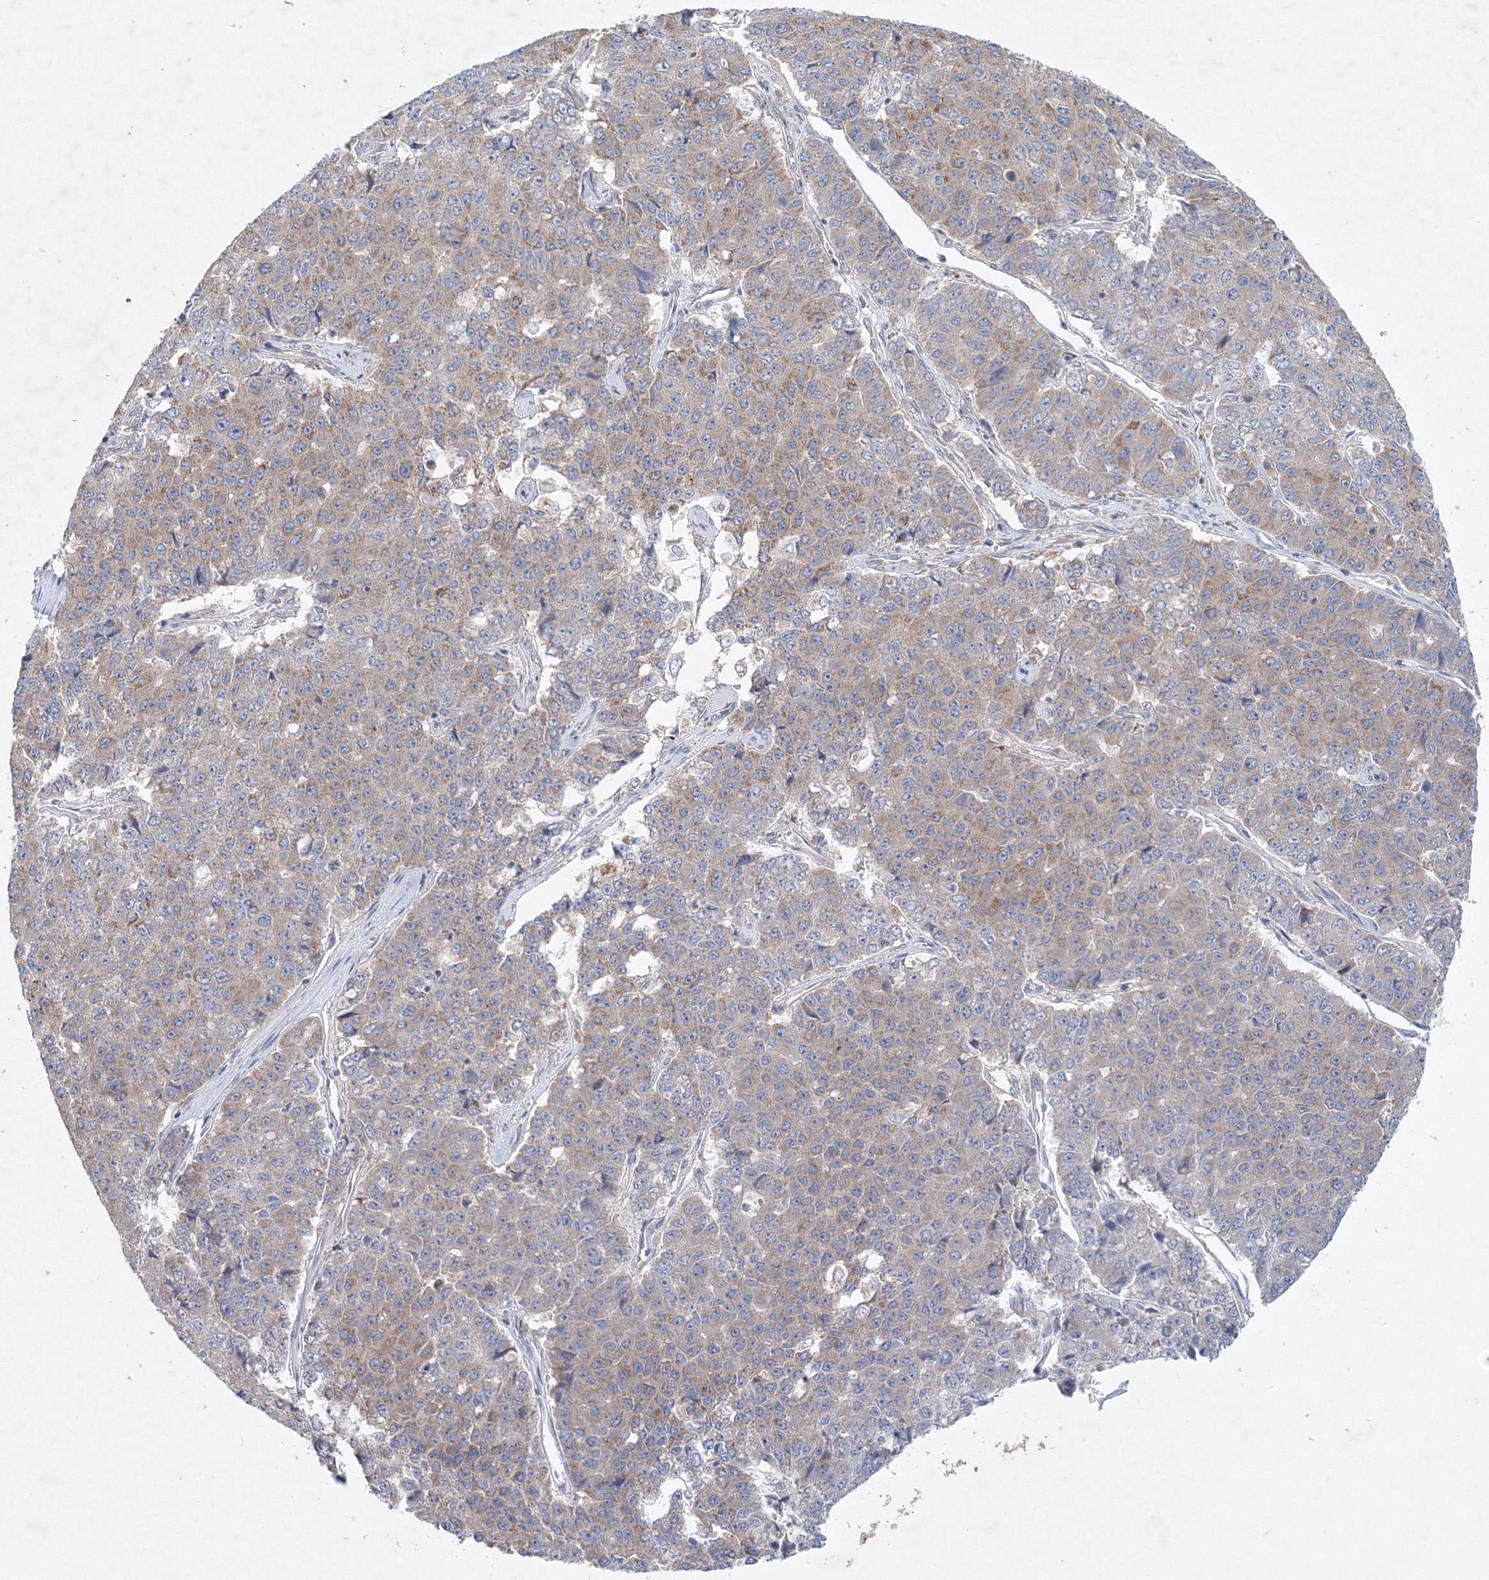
{"staining": {"intensity": "weak", "quantity": ">75%", "location": "cytoplasmic/membranous"}, "tissue": "pancreatic cancer", "cell_type": "Tumor cells", "image_type": "cancer", "snomed": [{"axis": "morphology", "description": "Adenocarcinoma, NOS"}, {"axis": "topography", "description": "Pancreas"}], "caption": "IHC image of neoplastic tissue: pancreatic cancer stained using IHC reveals low levels of weak protein expression localized specifically in the cytoplasmic/membranous of tumor cells, appearing as a cytoplasmic/membranous brown color.", "gene": "WDR49", "patient": {"sex": "male", "age": 50}}